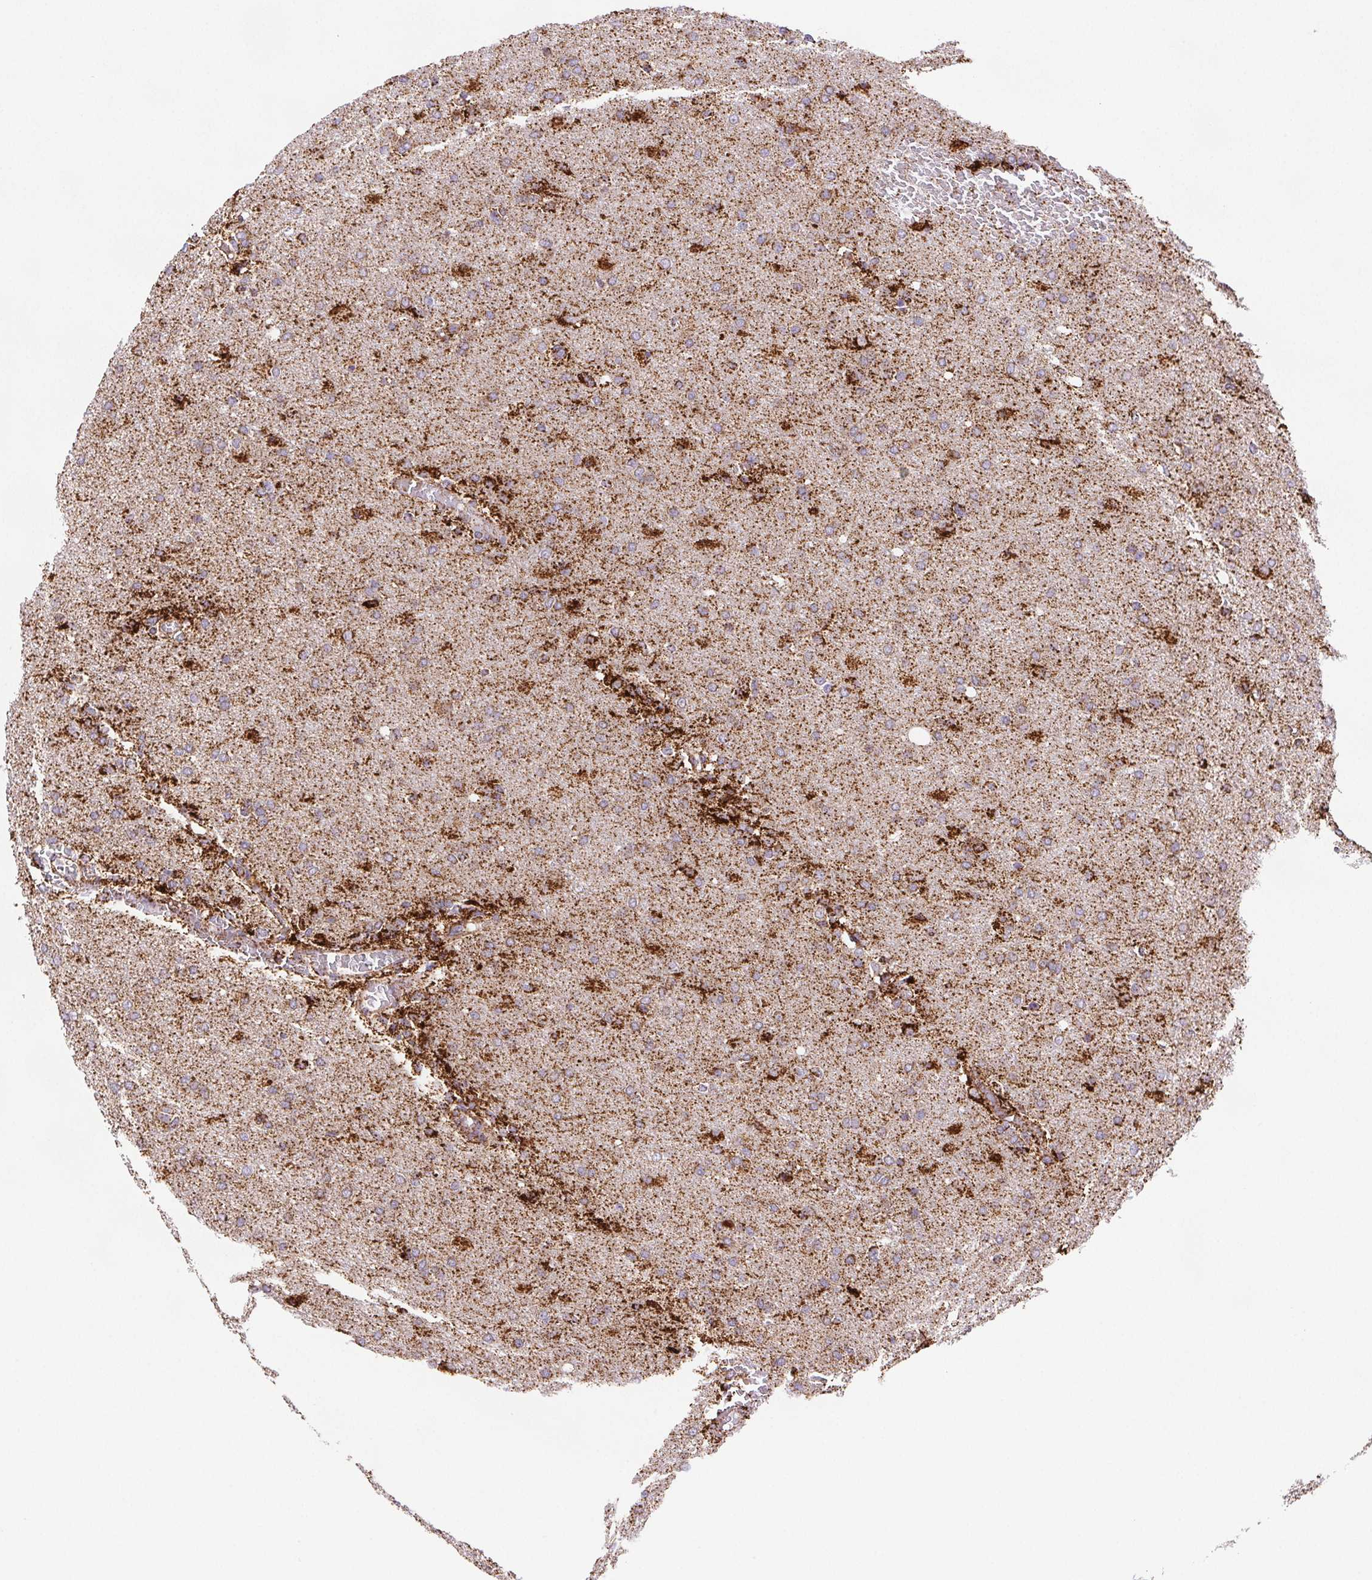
{"staining": {"intensity": "moderate", "quantity": ">75%", "location": "cytoplasmic/membranous"}, "tissue": "glioma", "cell_type": "Tumor cells", "image_type": "cancer", "snomed": [{"axis": "morphology", "description": "Glioma, malignant, High grade"}, {"axis": "topography", "description": "Brain"}], "caption": "There is medium levels of moderate cytoplasmic/membranous expression in tumor cells of malignant glioma (high-grade), as demonstrated by immunohistochemical staining (brown color).", "gene": "NIPSNAP2", "patient": {"sex": "male", "age": 68}}